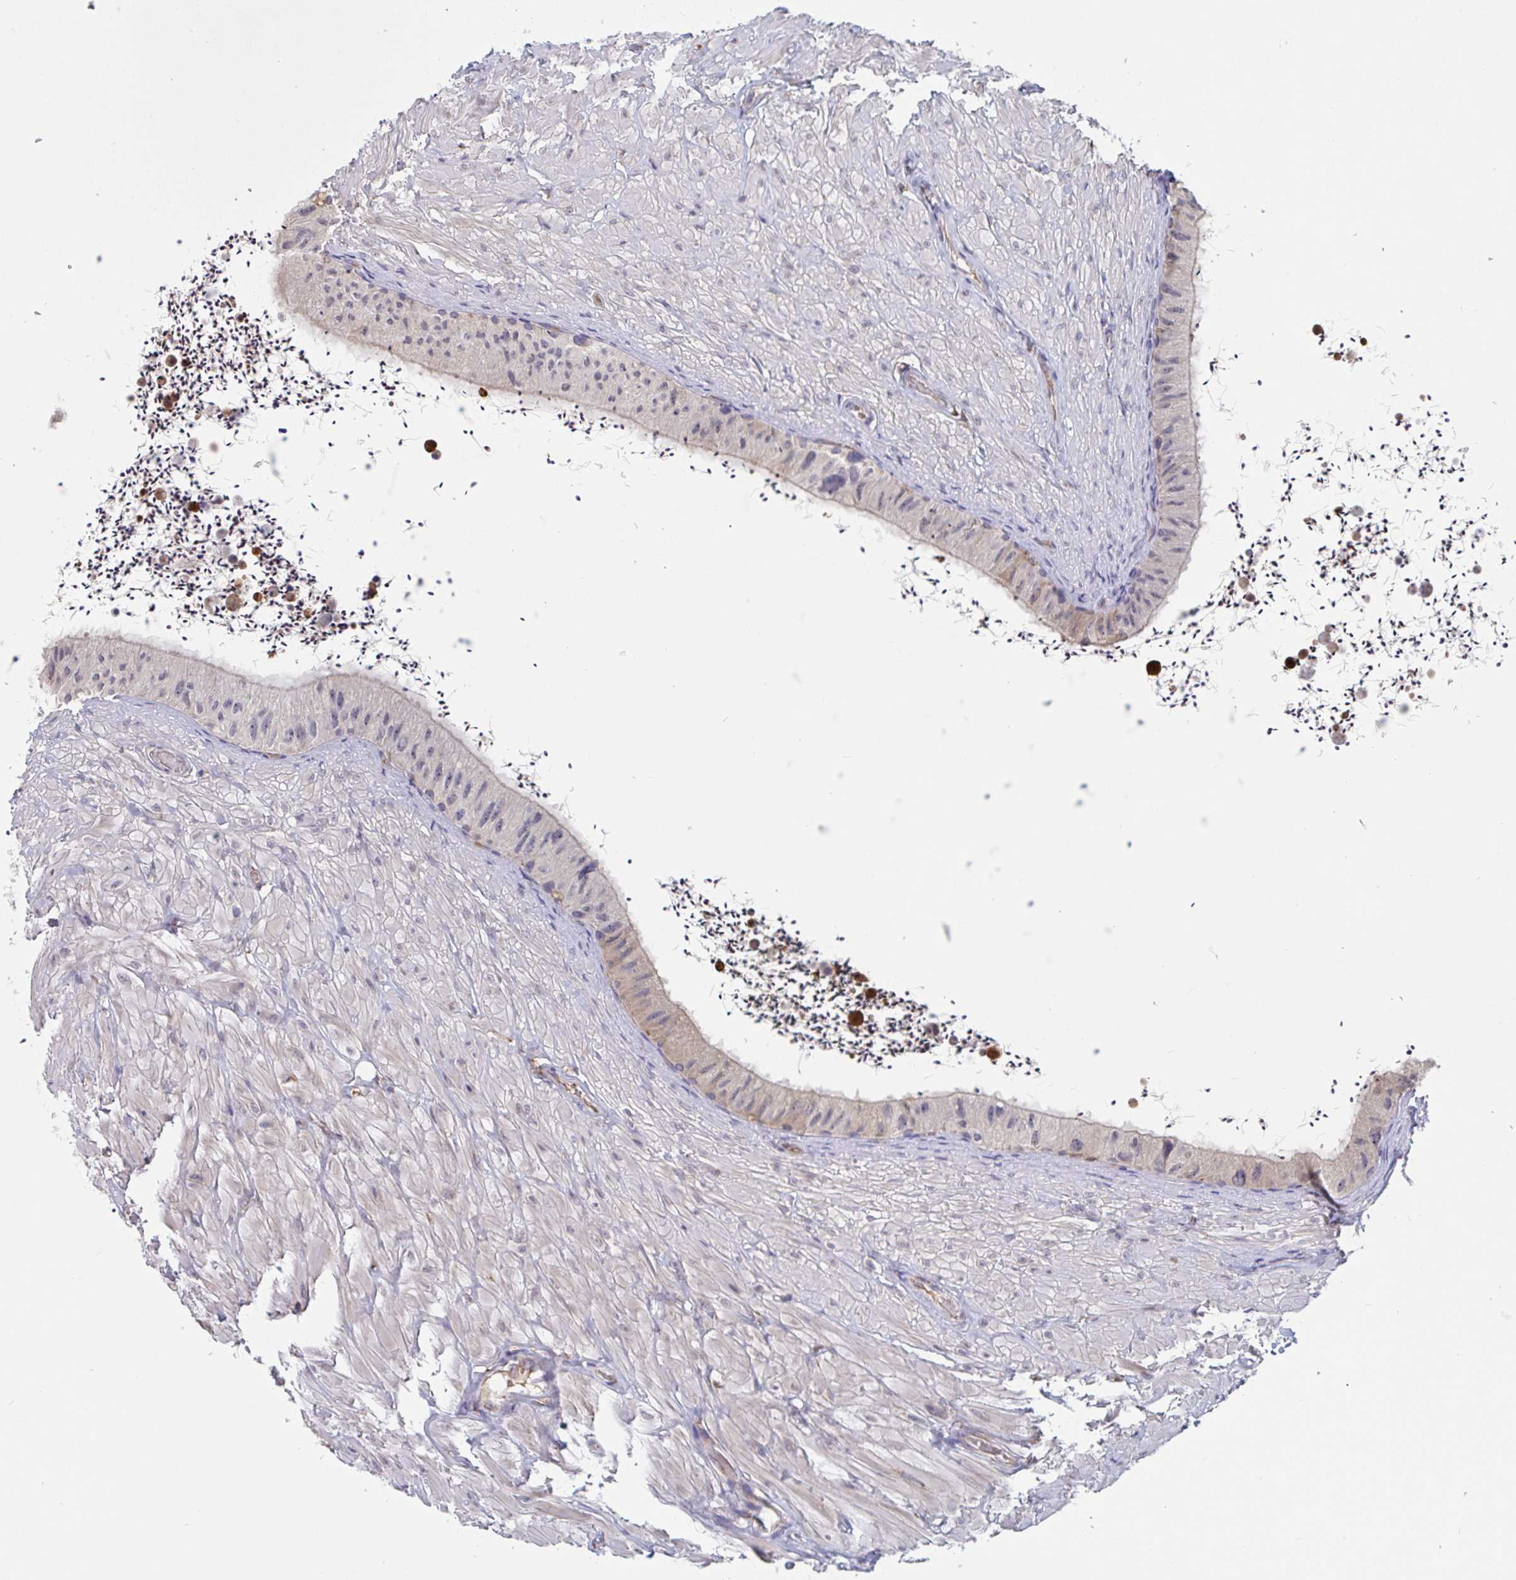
{"staining": {"intensity": "moderate", "quantity": "<25%", "location": "cytoplasmic/membranous"}, "tissue": "epididymis", "cell_type": "Glandular cells", "image_type": "normal", "snomed": [{"axis": "morphology", "description": "Normal tissue, NOS"}, {"axis": "topography", "description": "Epididymis"}, {"axis": "topography", "description": "Peripheral nerve tissue"}], "caption": "IHC histopathology image of unremarkable epididymis: human epididymis stained using IHC exhibits low levels of moderate protein expression localized specifically in the cytoplasmic/membranous of glandular cells, appearing as a cytoplasmic/membranous brown color.", "gene": "SNX8", "patient": {"sex": "male", "age": 32}}